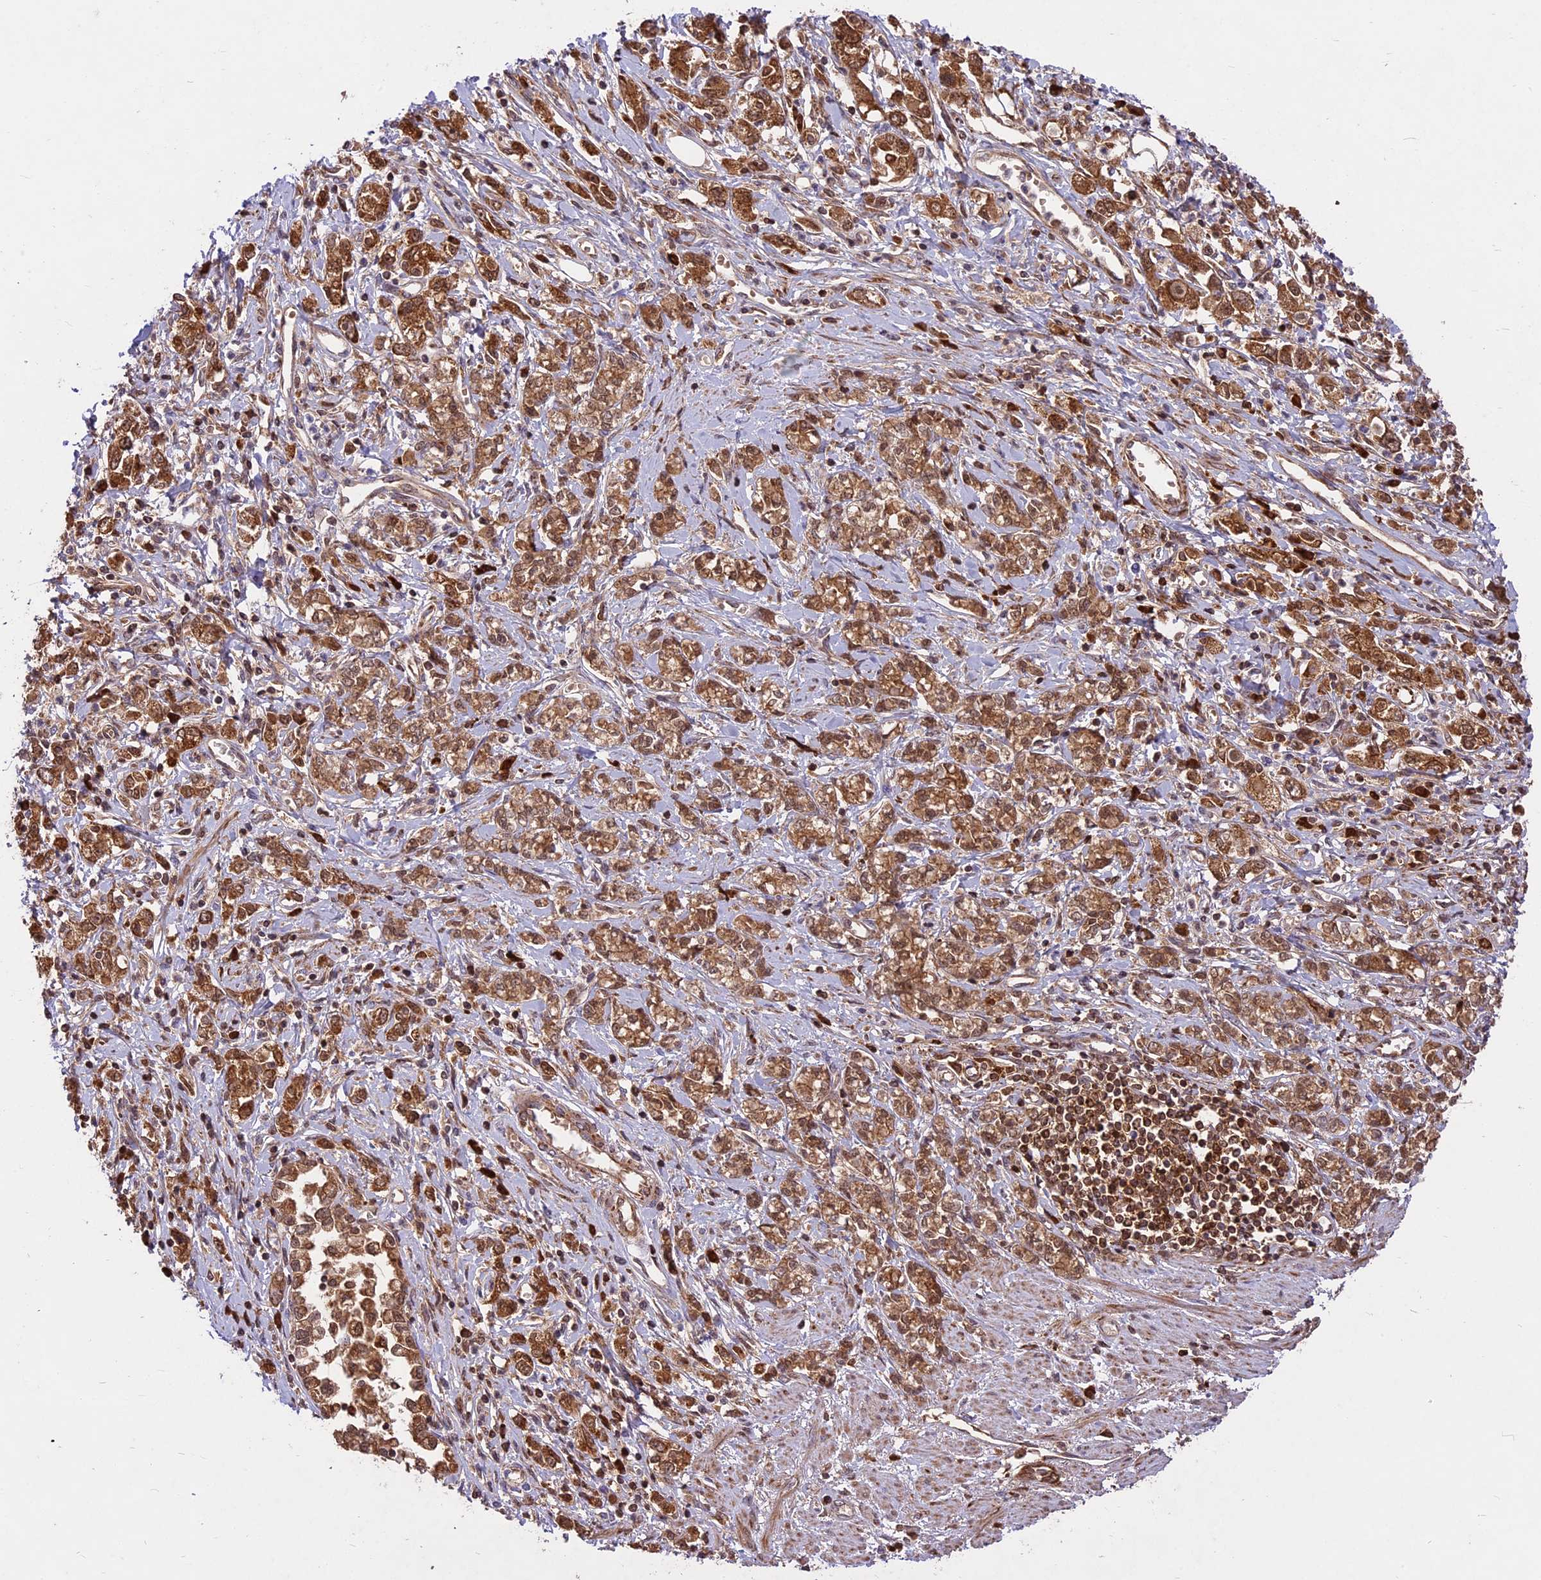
{"staining": {"intensity": "moderate", "quantity": ">75%", "location": "cytoplasmic/membranous"}, "tissue": "stomach cancer", "cell_type": "Tumor cells", "image_type": "cancer", "snomed": [{"axis": "morphology", "description": "Adenocarcinoma, NOS"}, {"axis": "topography", "description": "Stomach"}], "caption": "Immunohistochemical staining of stomach adenocarcinoma exhibits medium levels of moderate cytoplasmic/membranous protein expression in about >75% of tumor cells.", "gene": "COX17", "patient": {"sex": "female", "age": 76}}